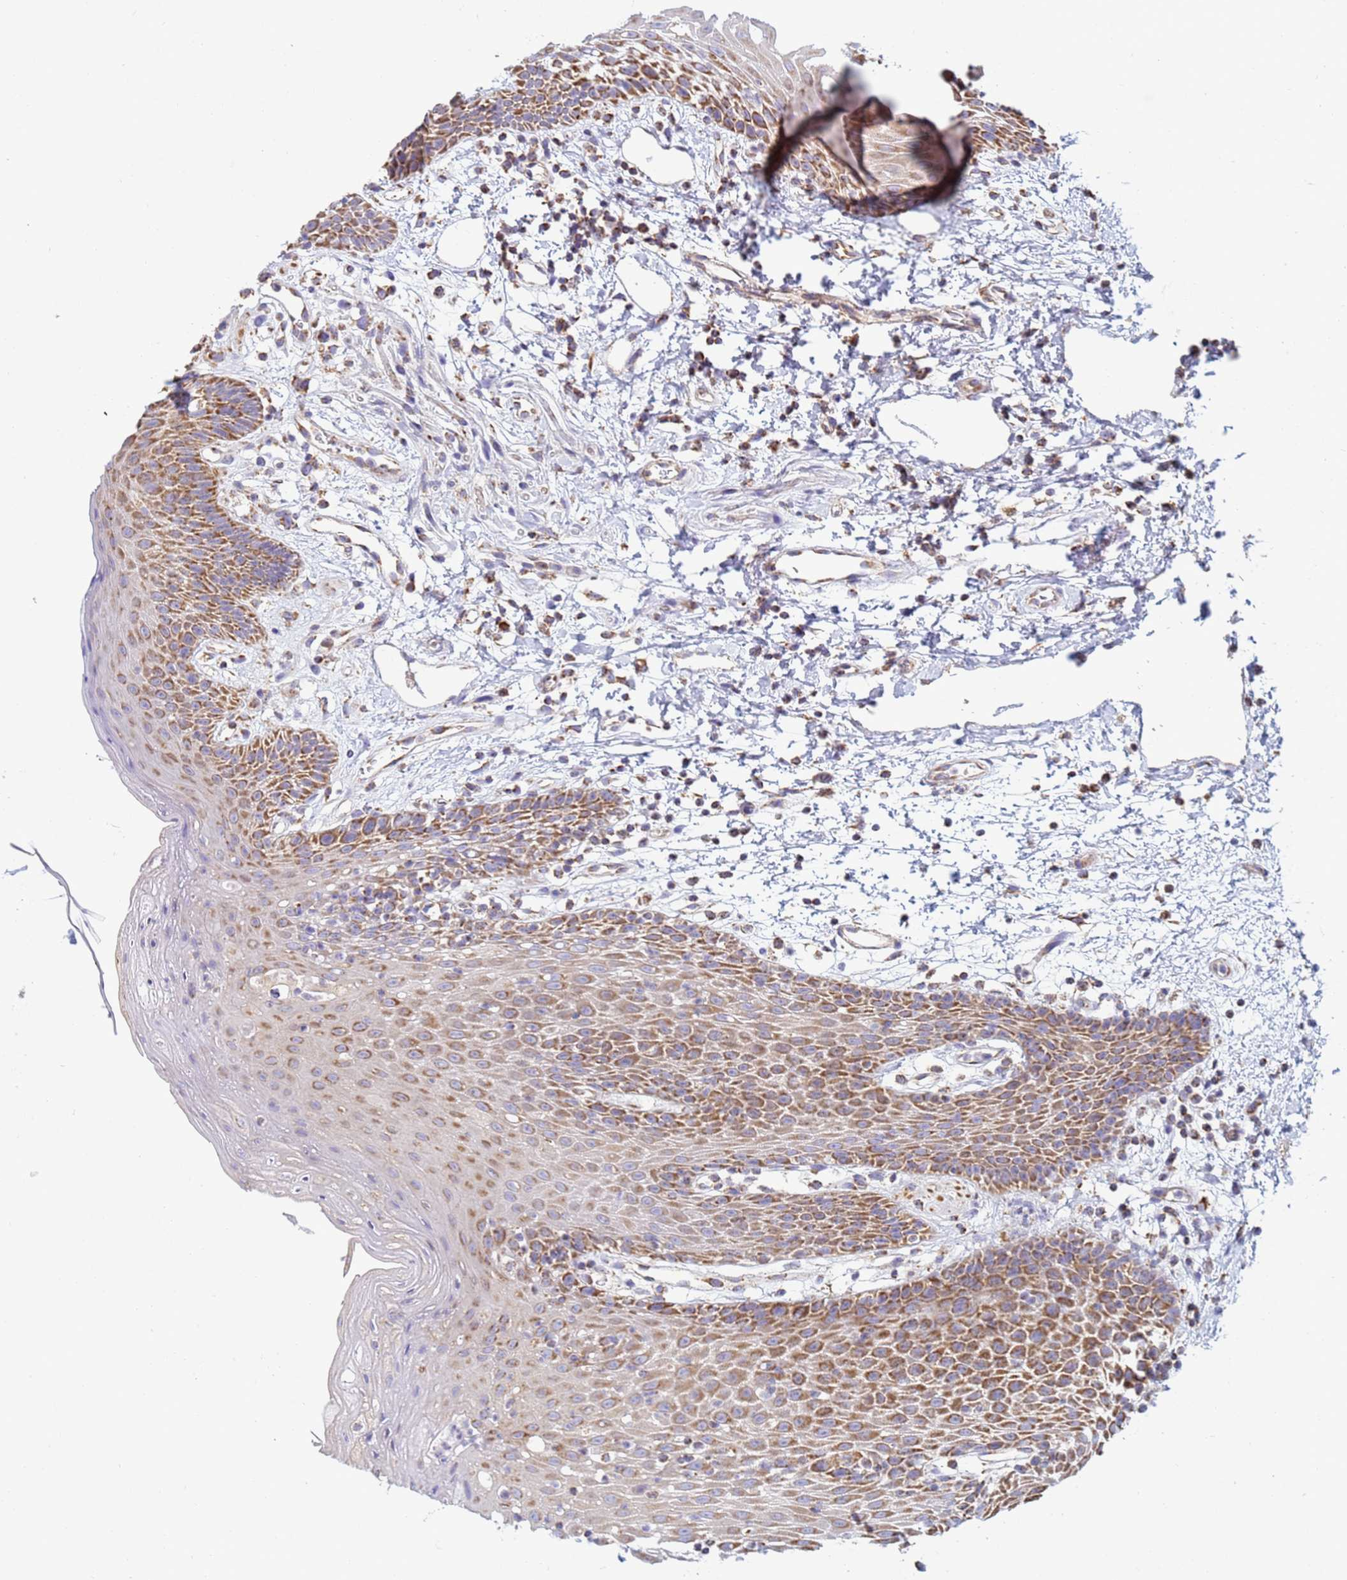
{"staining": {"intensity": "moderate", "quantity": ">75%", "location": "cytoplasmic/membranous"}, "tissue": "oral mucosa", "cell_type": "Squamous epithelial cells", "image_type": "normal", "snomed": [{"axis": "morphology", "description": "Normal tissue, NOS"}, {"axis": "topography", "description": "Oral tissue"}, {"axis": "topography", "description": "Tounge, NOS"}], "caption": "Immunohistochemical staining of unremarkable human oral mucosa shows moderate cytoplasmic/membranous protein positivity in about >75% of squamous epithelial cells.", "gene": "COQ4", "patient": {"sex": "female", "age": 59}}